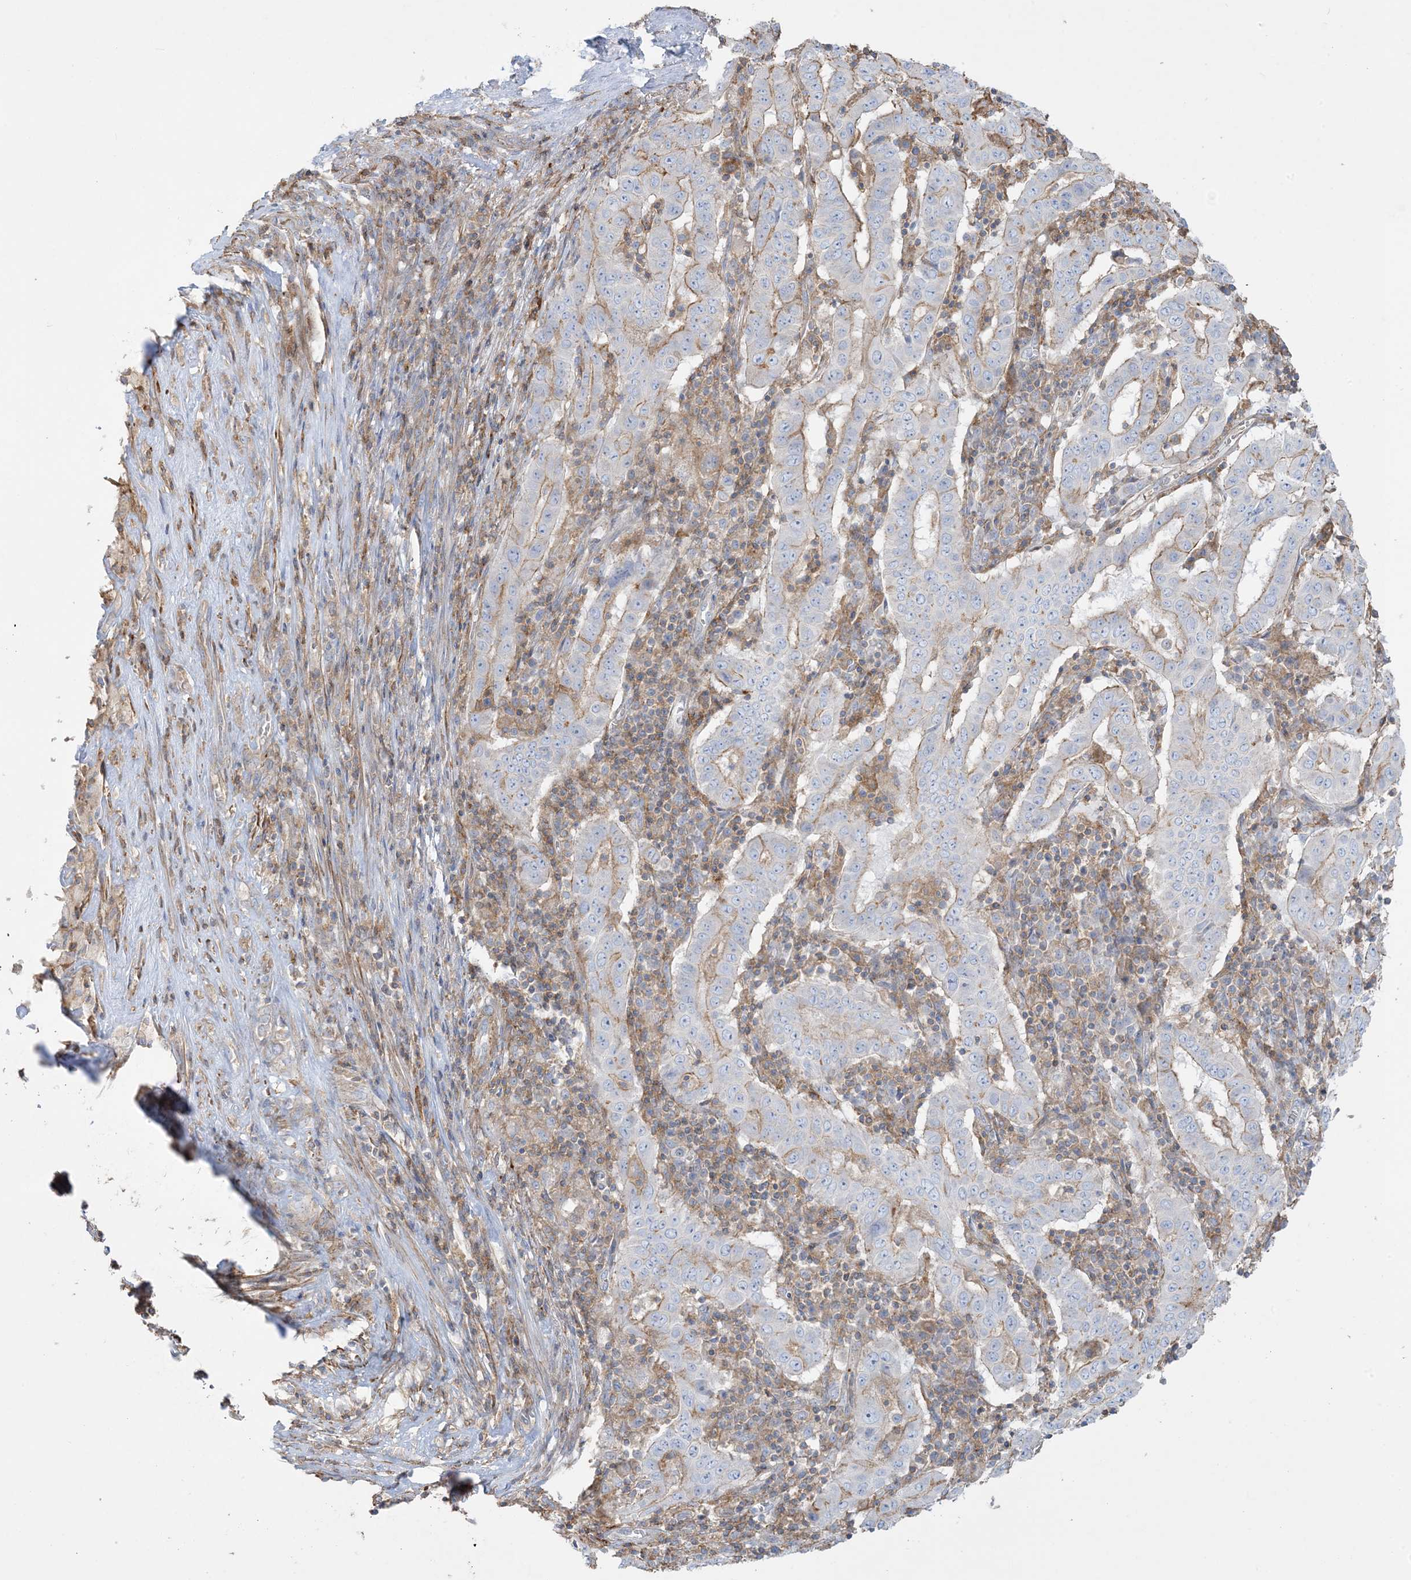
{"staining": {"intensity": "weak", "quantity": "25%-75%", "location": "cytoplasmic/membranous"}, "tissue": "pancreatic cancer", "cell_type": "Tumor cells", "image_type": "cancer", "snomed": [{"axis": "morphology", "description": "Adenocarcinoma, NOS"}, {"axis": "topography", "description": "Pancreas"}], "caption": "Protein staining exhibits weak cytoplasmic/membranous positivity in approximately 25%-75% of tumor cells in adenocarcinoma (pancreatic). The protein of interest is shown in brown color, while the nuclei are stained blue.", "gene": "GTF3C2", "patient": {"sex": "male", "age": 63}}